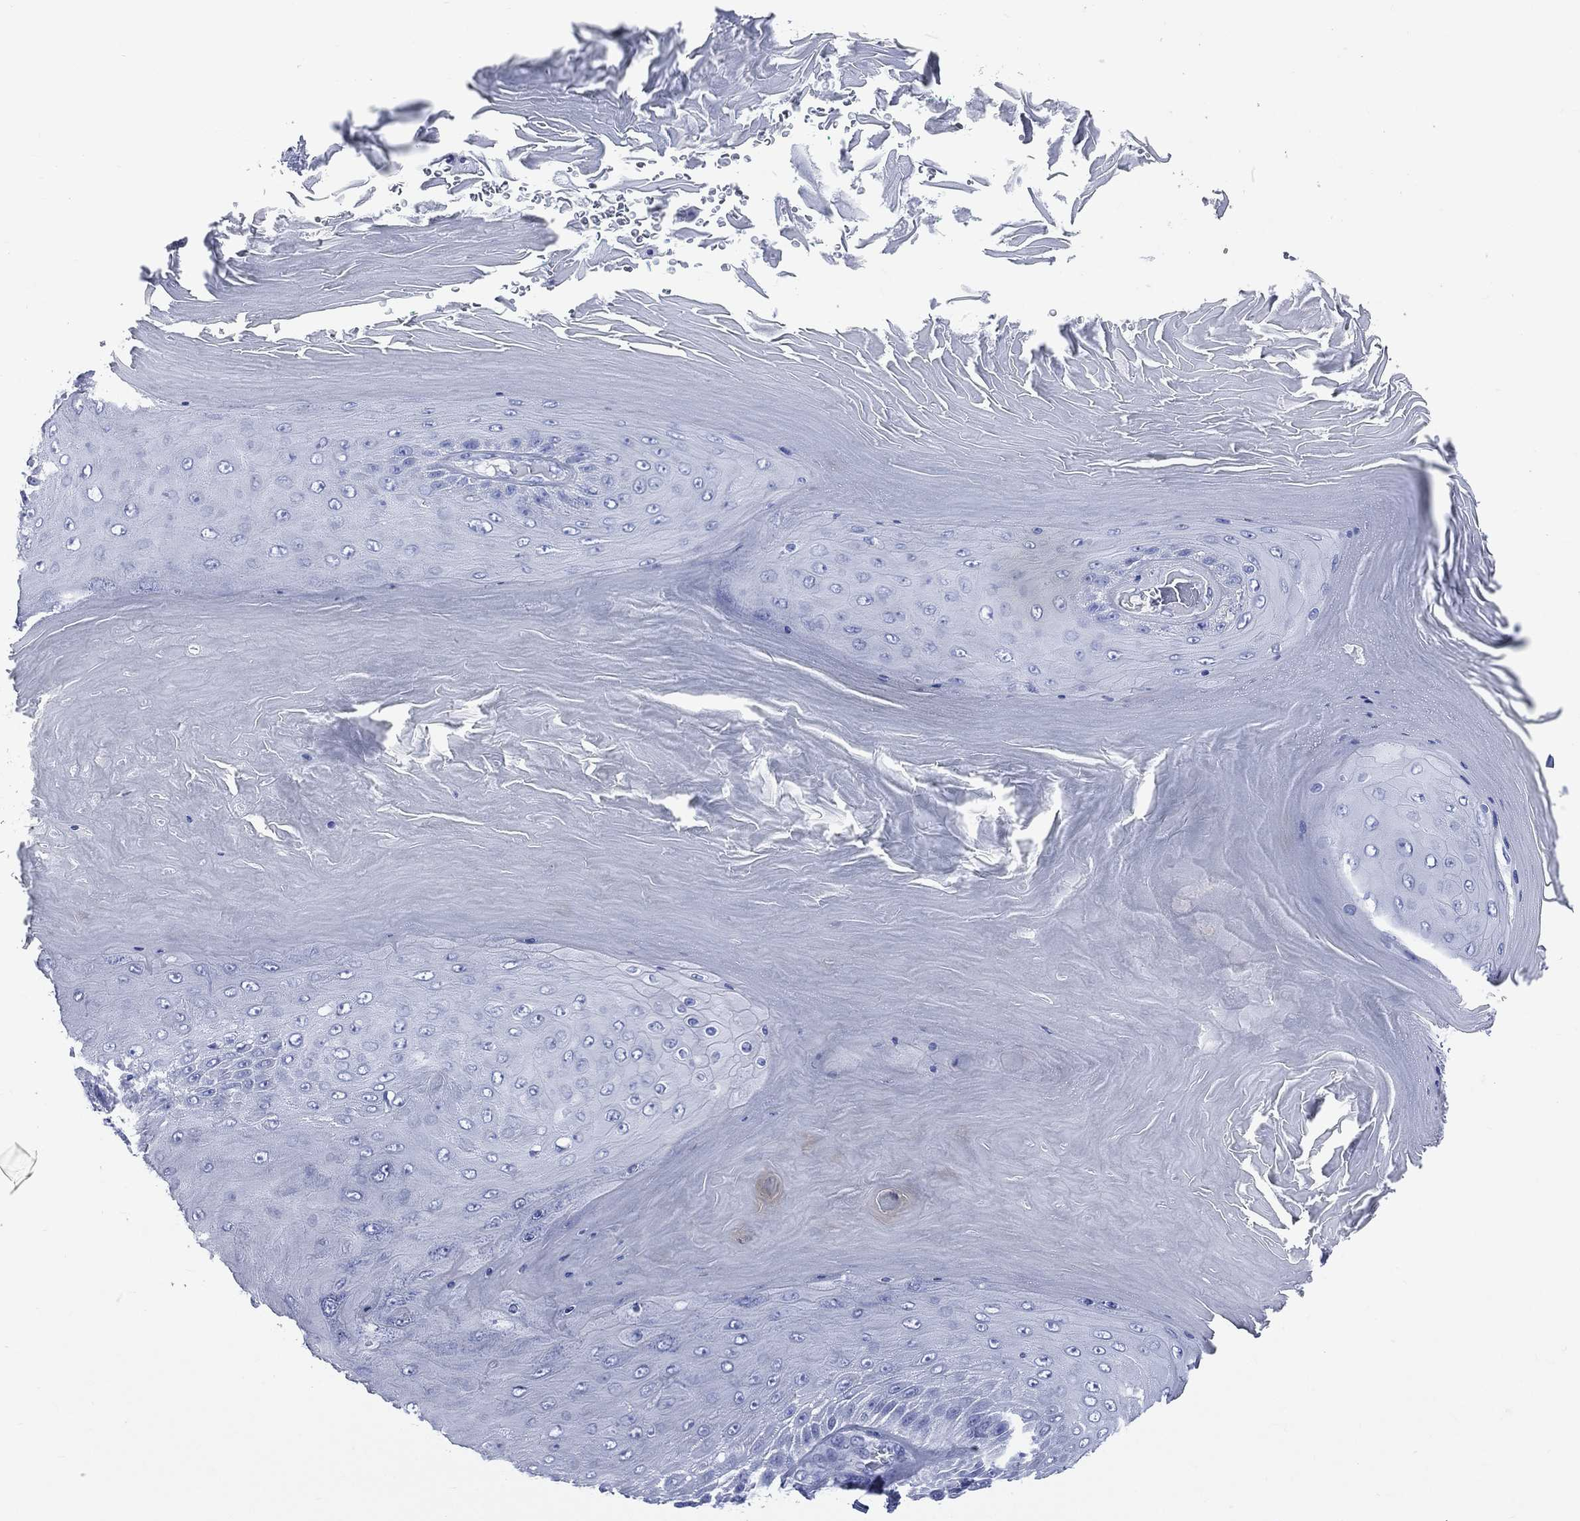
{"staining": {"intensity": "negative", "quantity": "none", "location": "none"}, "tissue": "skin cancer", "cell_type": "Tumor cells", "image_type": "cancer", "snomed": [{"axis": "morphology", "description": "Squamous cell carcinoma, NOS"}, {"axis": "topography", "description": "Skin"}], "caption": "Immunohistochemical staining of skin squamous cell carcinoma shows no significant staining in tumor cells.", "gene": "SYP", "patient": {"sex": "male", "age": 62}}